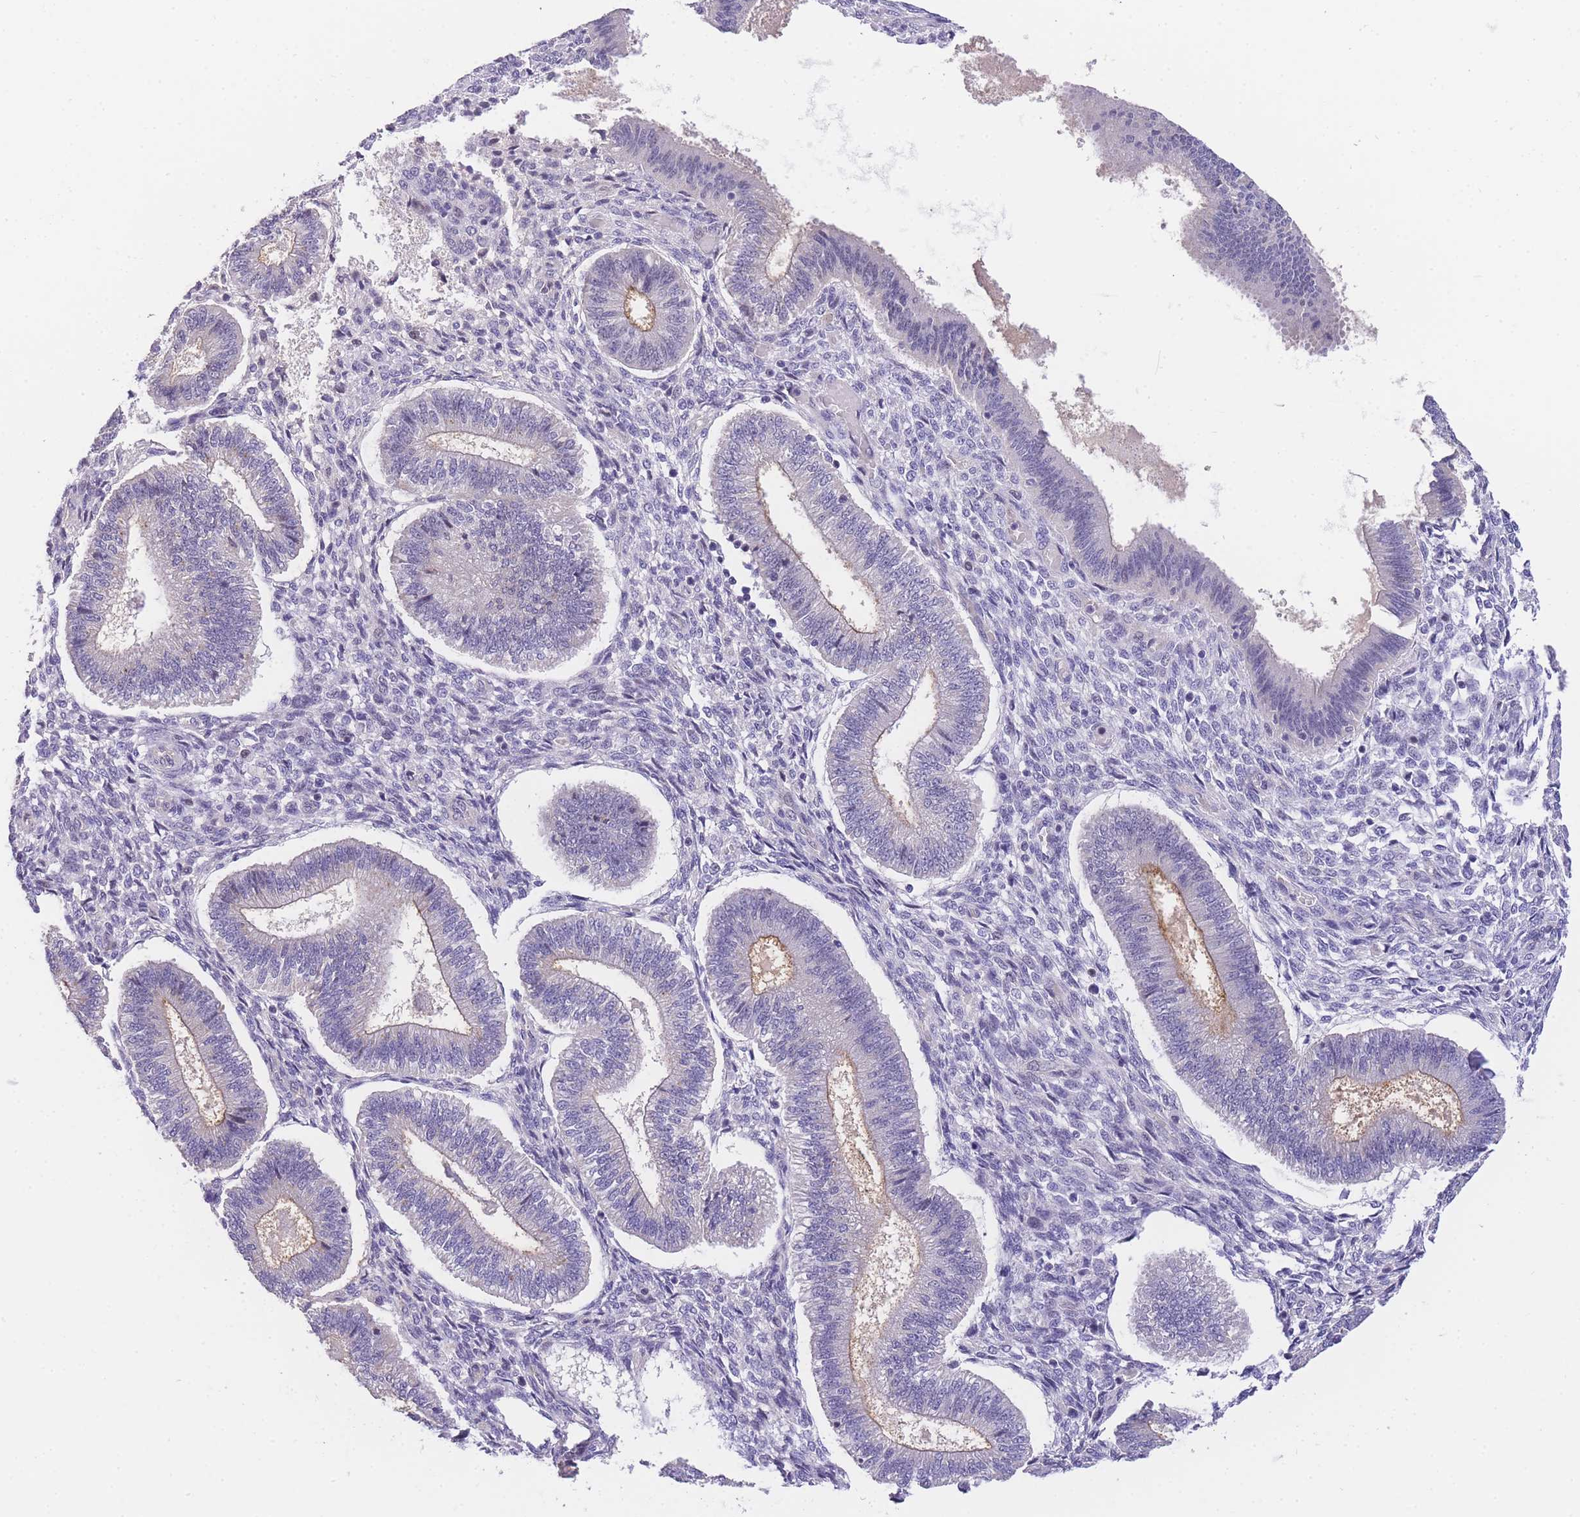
{"staining": {"intensity": "negative", "quantity": "none", "location": "none"}, "tissue": "endometrium", "cell_type": "Cells in endometrial stroma", "image_type": "normal", "snomed": [{"axis": "morphology", "description": "Normal tissue, NOS"}, {"axis": "topography", "description": "Endometrium"}], "caption": "IHC image of benign endometrium: endometrium stained with DAB (3,3'-diaminobenzidine) reveals no significant protein positivity in cells in endometrial stroma.", "gene": "SLC35F2", "patient": {"sex": "female", "age": 25}}